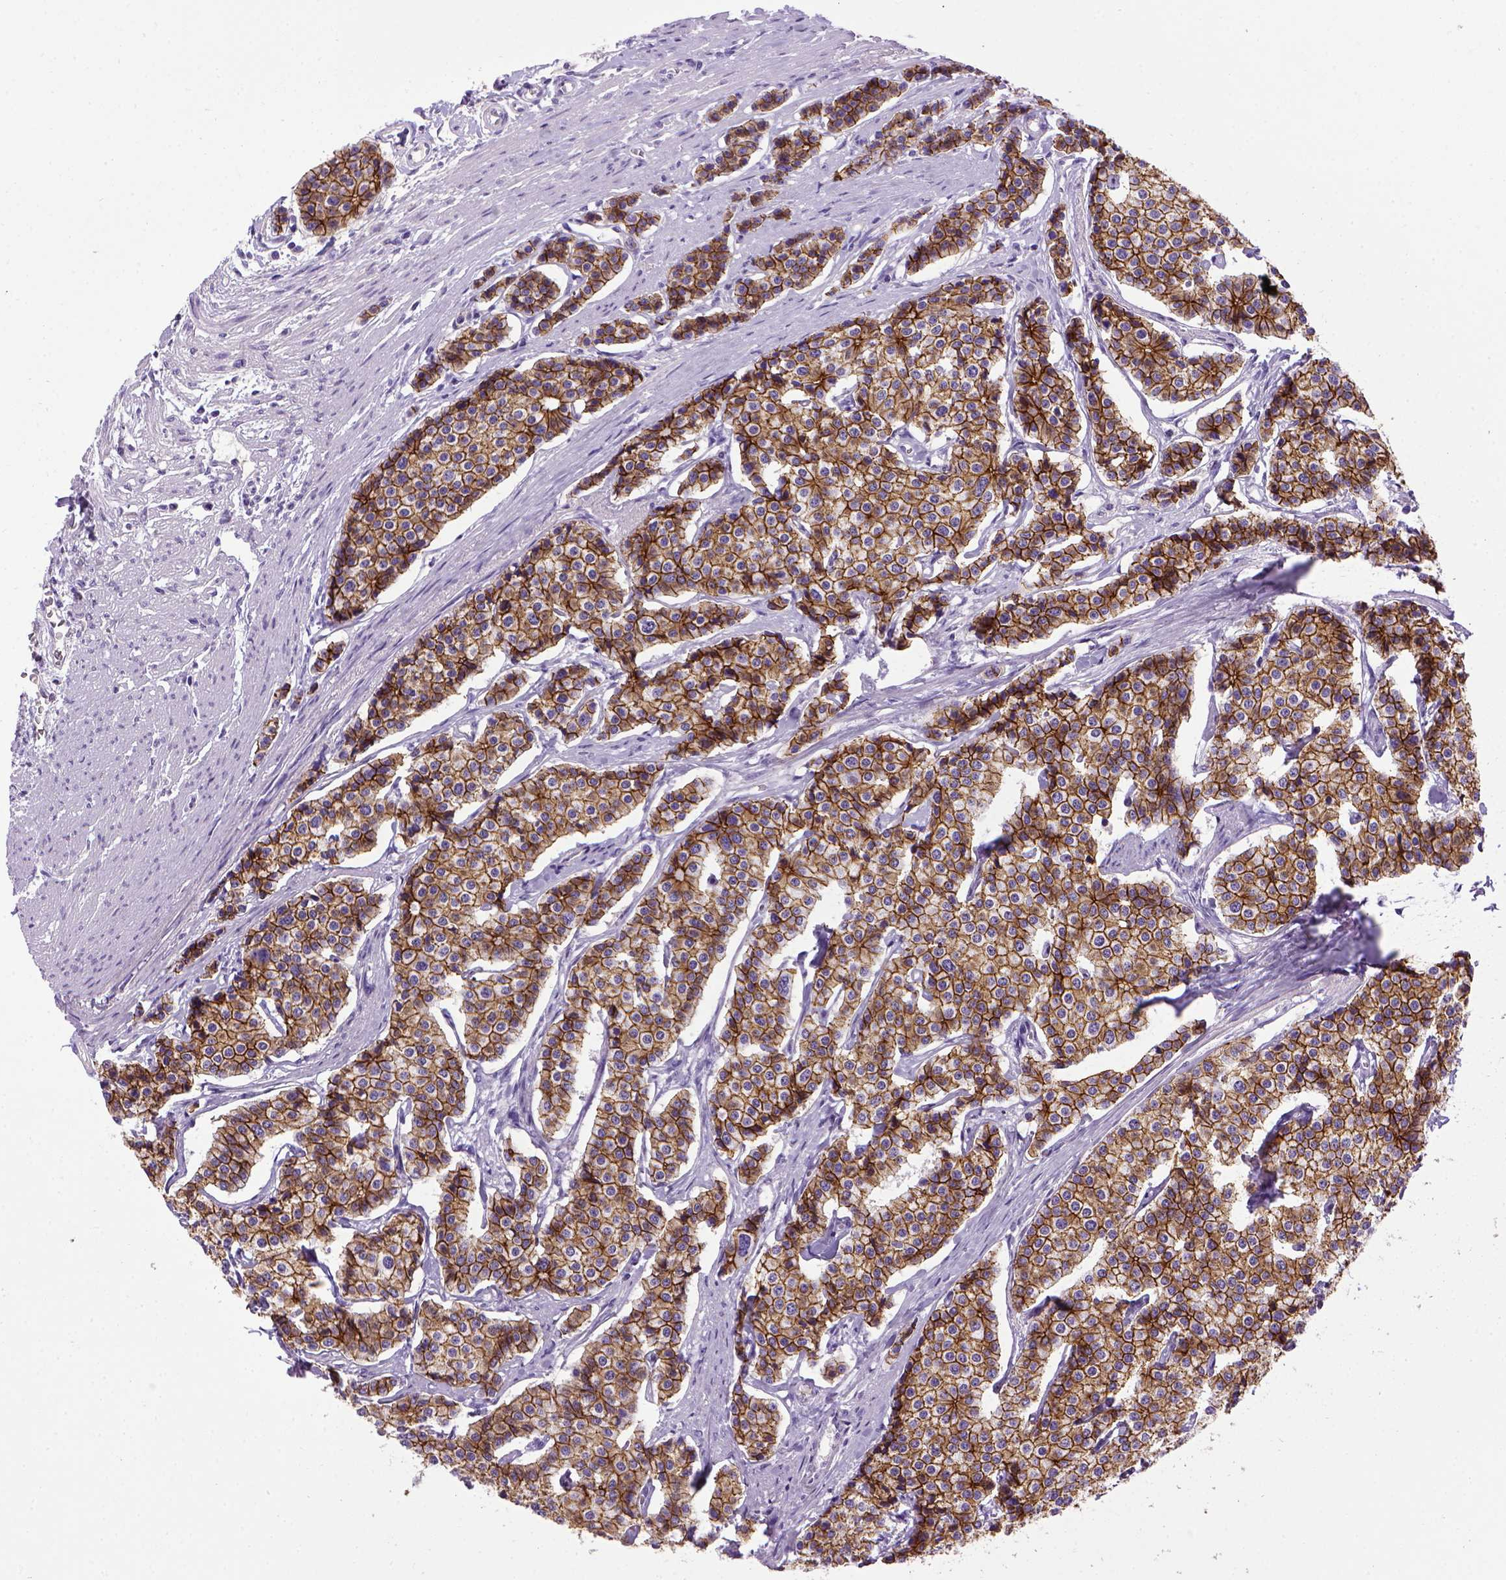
{"staining": {"intensity": "moderate", "quantity": ">75%", "location": "cytoplasmic/membranous"}, "tissue": "carcinoid", "cell_type": "Tumor cells", "image_type": "cancer", "snomed": [{"axis": "morphology", "description": "Carcinoid, malignant, NOS"}, {"axis": "topography", "description": "Small intestine"}], "caption": "Protein expression analysis of human carcinoid (malignant) reveals moderate cytoplasmic/membranous expression in about >75% of tumor cells. (Stains: DAB in brown, nuclei in blue, Microscopy: brightfield microscopy at high magnification).", "gene": "CDH1", "patient": {"sex": "female", "age": 65}}